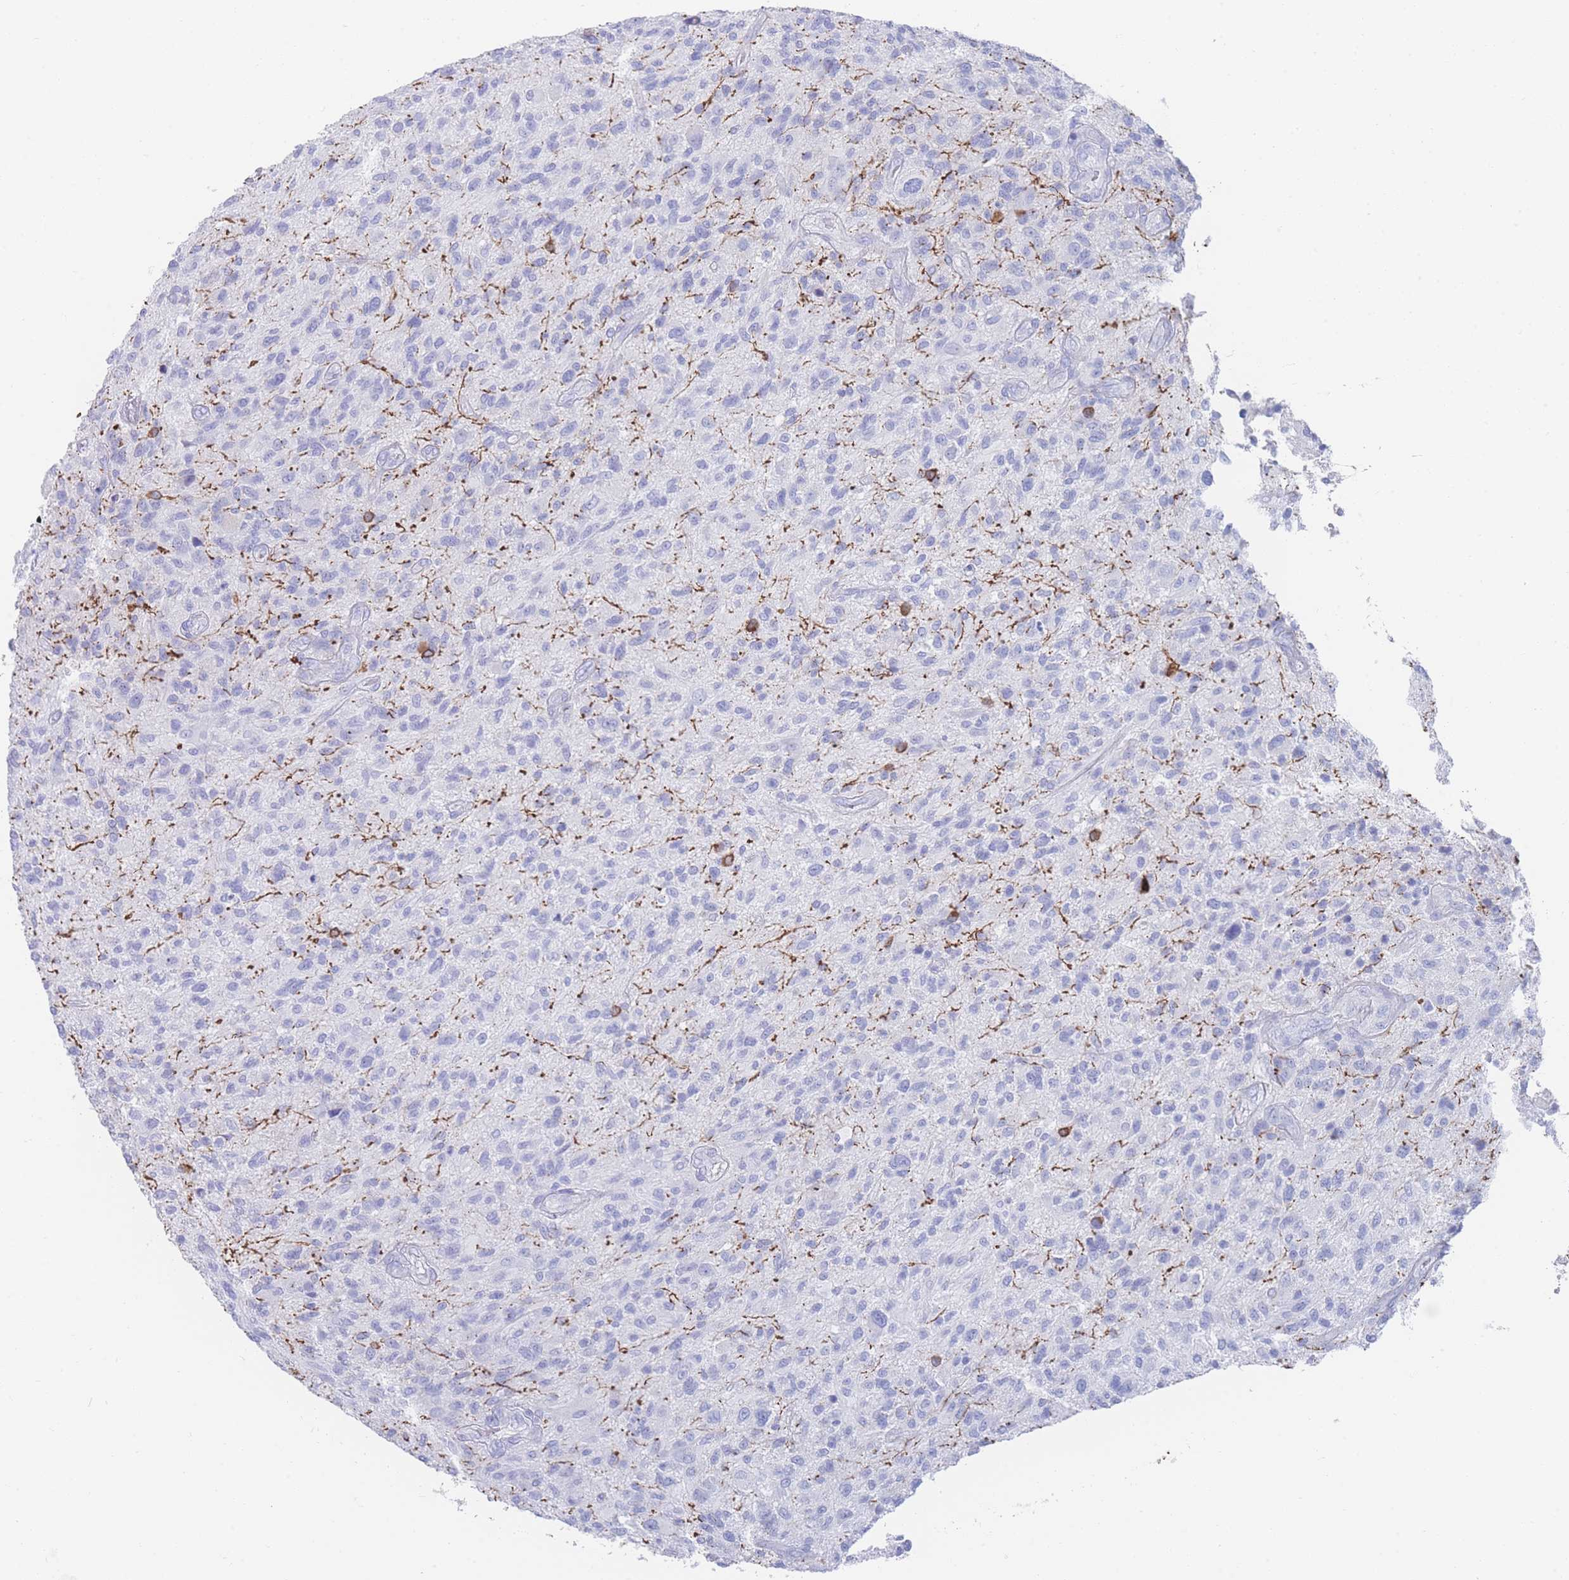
{"staining": {"intensity": "negative", "quantity": "none", "location": "none"}, "tissue": "glioma", "cell_type": "Tumor cells", "image_type": "cancer", "snomed": [{"axis": "morphology", "description": "Glioma, malignant, High grade"}, {"axis": "topography", "description": "Brain"}], "caption": "Tumor cells are negative for protein expression in human glioma. (DAB (3,3'-diaminobenzidine) IHC visualized using brightfield microscopy, high magnification).", "gene": "LRRC37A", "patient": {"sex": "male", "age": 47}}